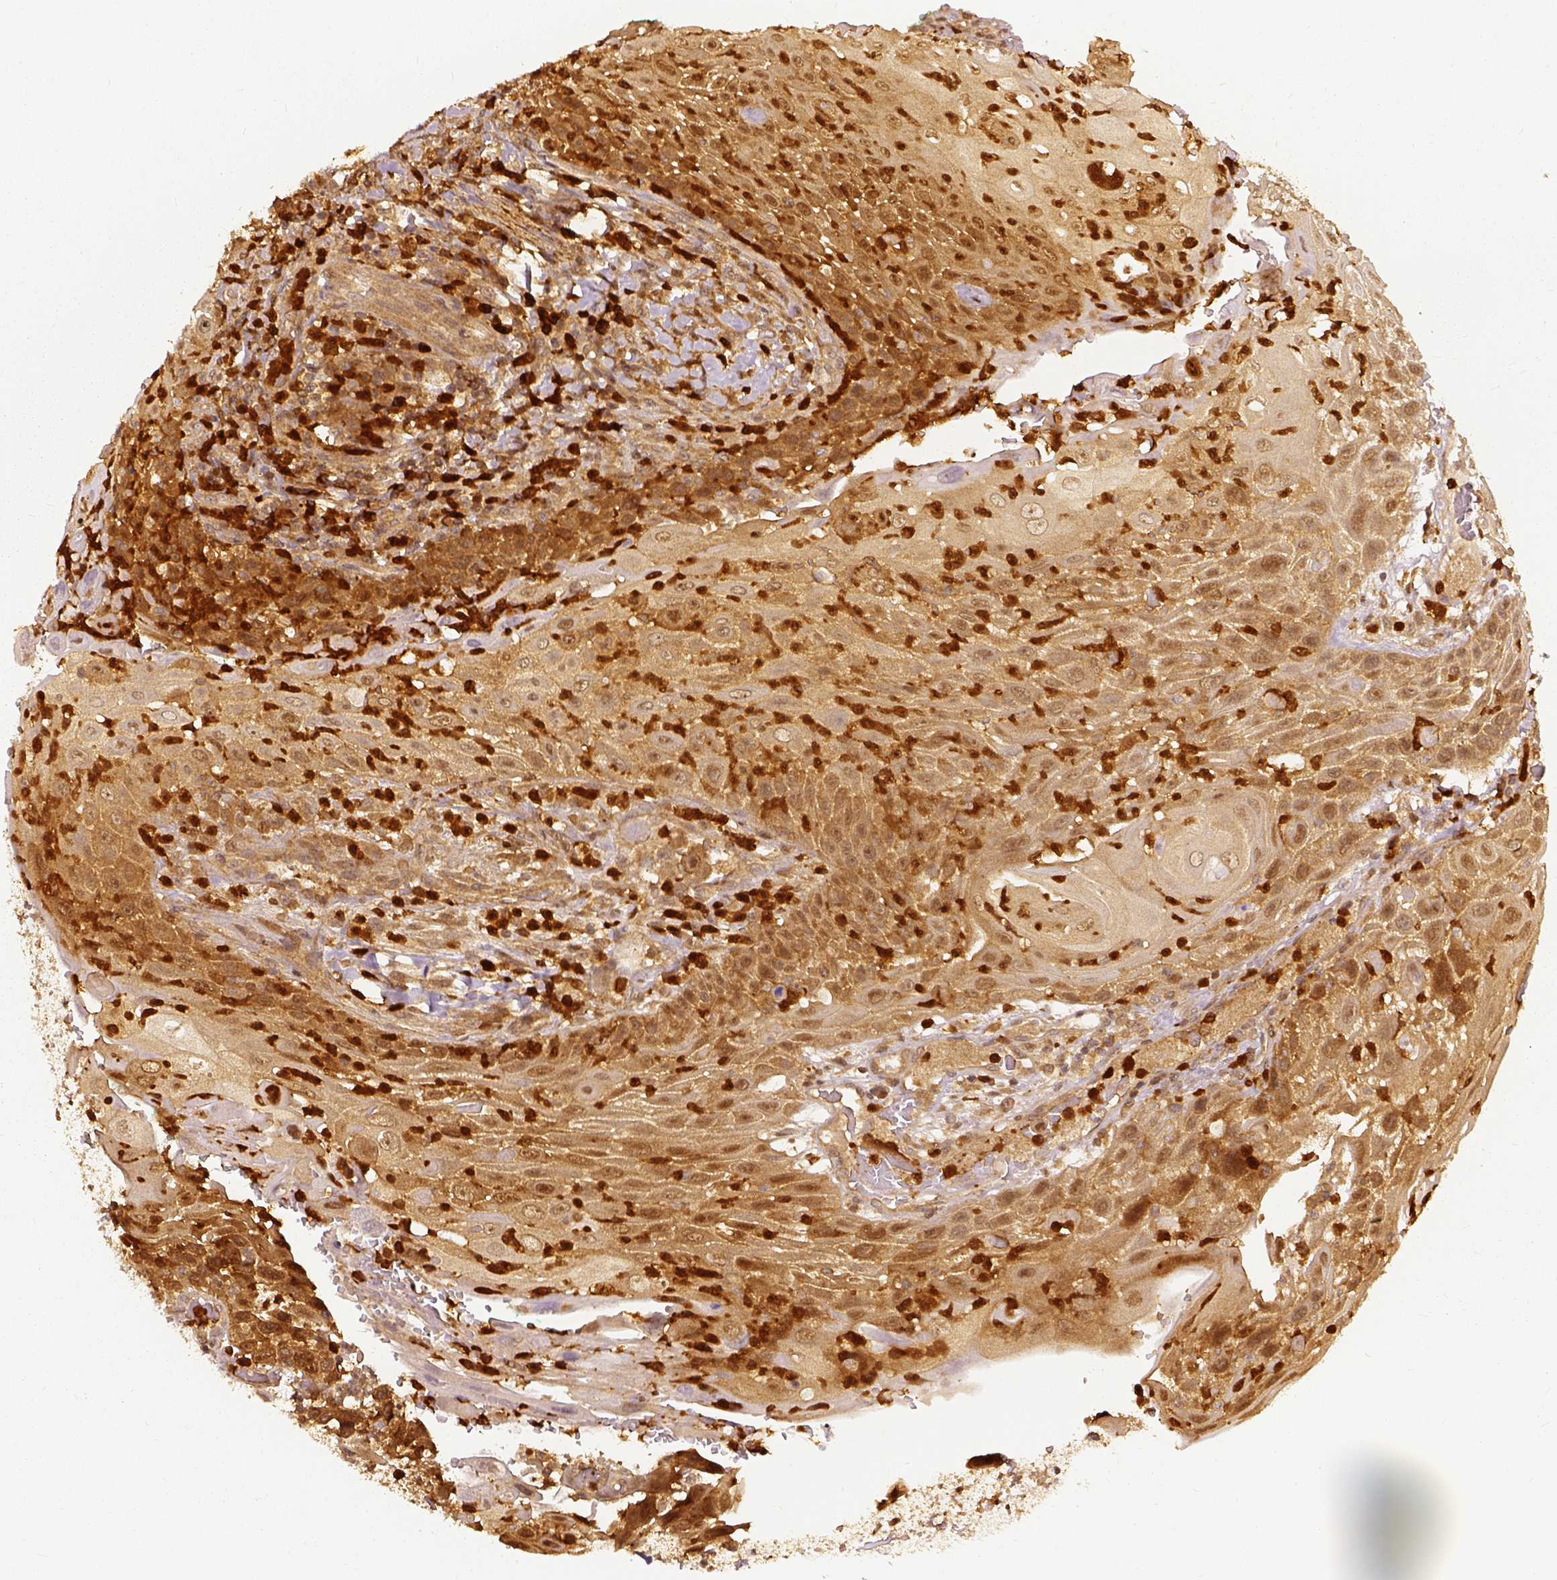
{"staining": {"intensity": "moderate", "quantity": ">75%", "location": "cytoplasmic/membranous"}, "tissue": "head and neck cancer", "cell_type": "Tumor cells", "image_type": "cancer", "snomed": [{"axis": "morphology", "description": "Squamous cell carcinoma, NOS"}, {"axis": "topography", "description": "Head-Neck"}], "caption": "Protein expression analysis of human head and neck cancer reveals moderate cytoplasmic/membranous staining in about >75% of tumor cells.", "gene": "GPI", "patient": {"sex": "male", "age": 69}}